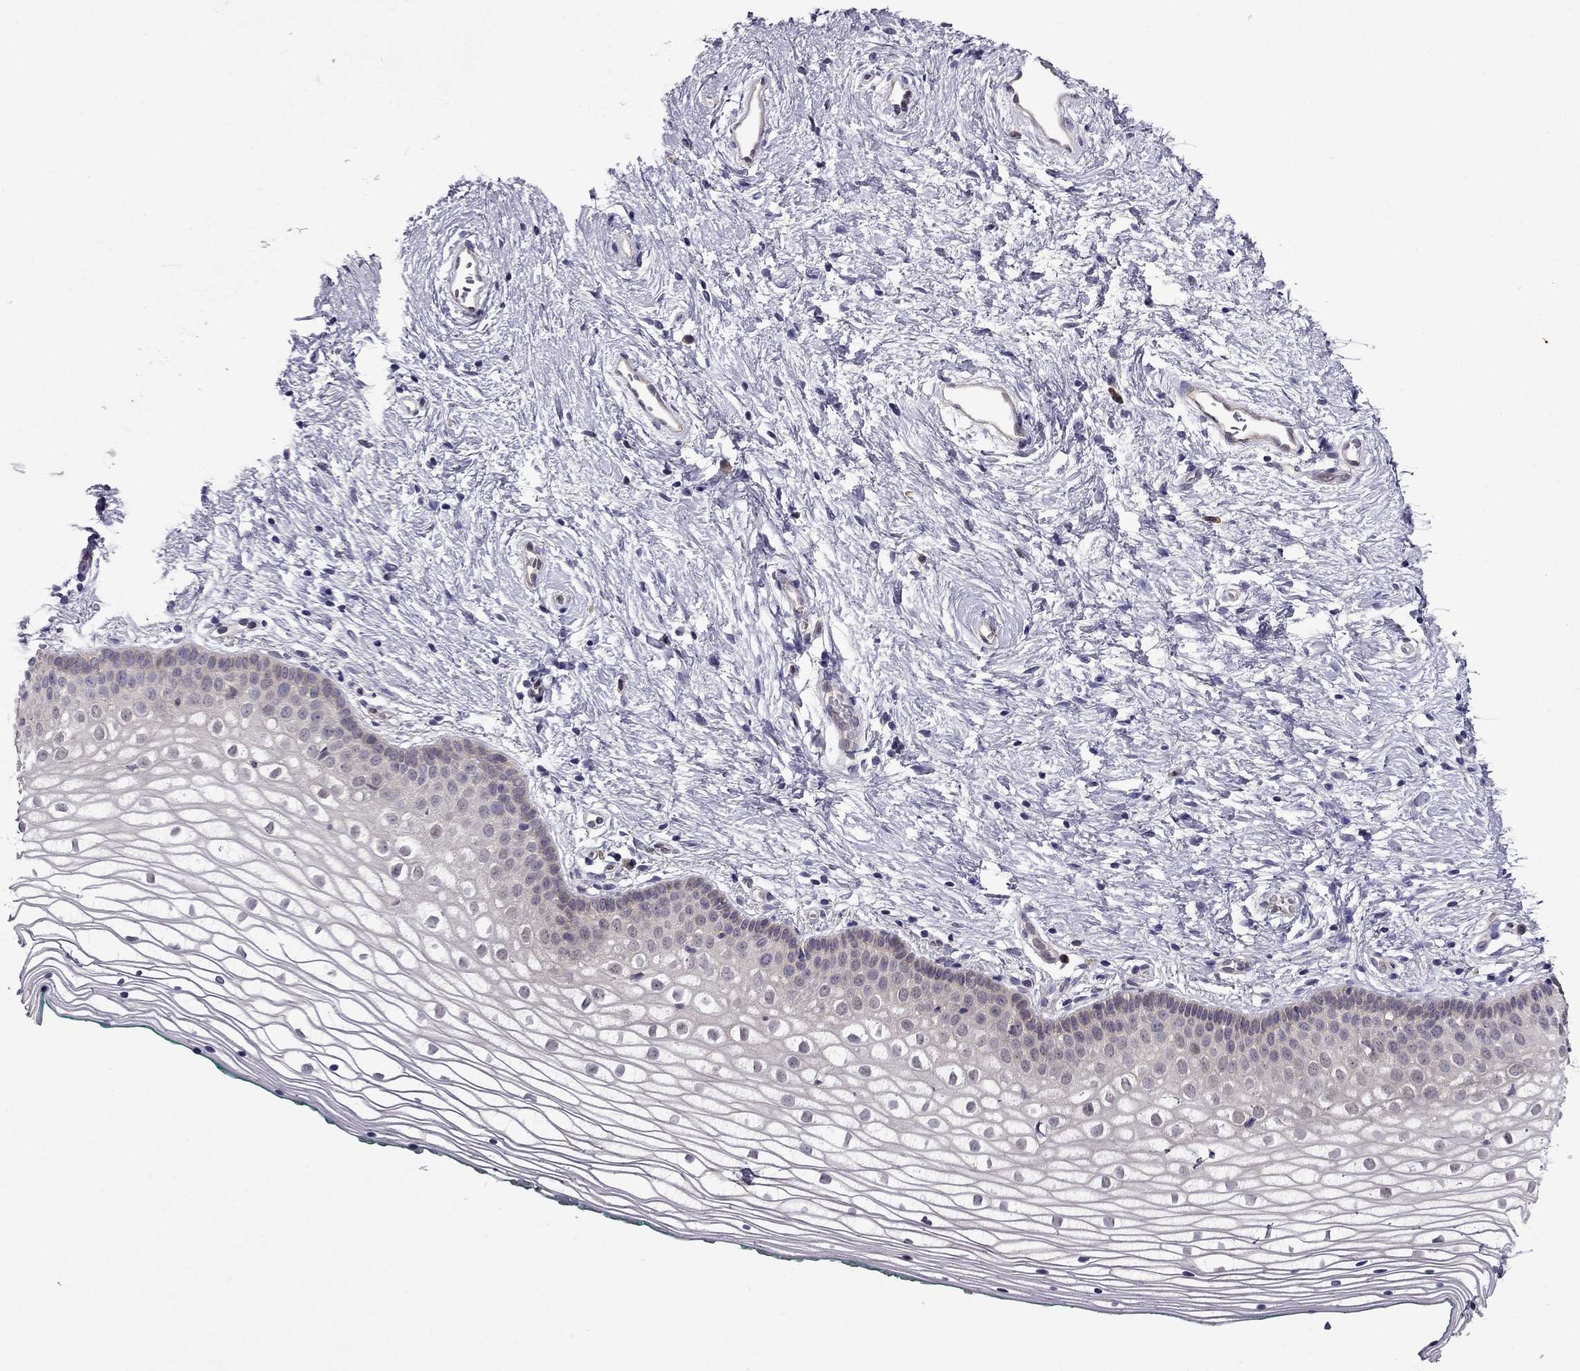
{"staining": {"intensity": "negative", "quantity": "none", "location": "none"}, "tissue": "vagina", "cell_type": "Squamous epithelial cells", "image_type": "normal", "snomed": [{"axis": "morphology", "description": "Normal tissue, NOS"}, {"axis": "topography", "description": "Vagina"}], "caption": "Immunohistochemical staining of unremarkable human vagina exhibits no significant positivity in squamous epithelial cells. The staining is performed using DAB brown chromogen with nuclei counter-stained in using hematoxylin.", "gene": "CDK5", "patient": {"sex": "female", "age": 36}}